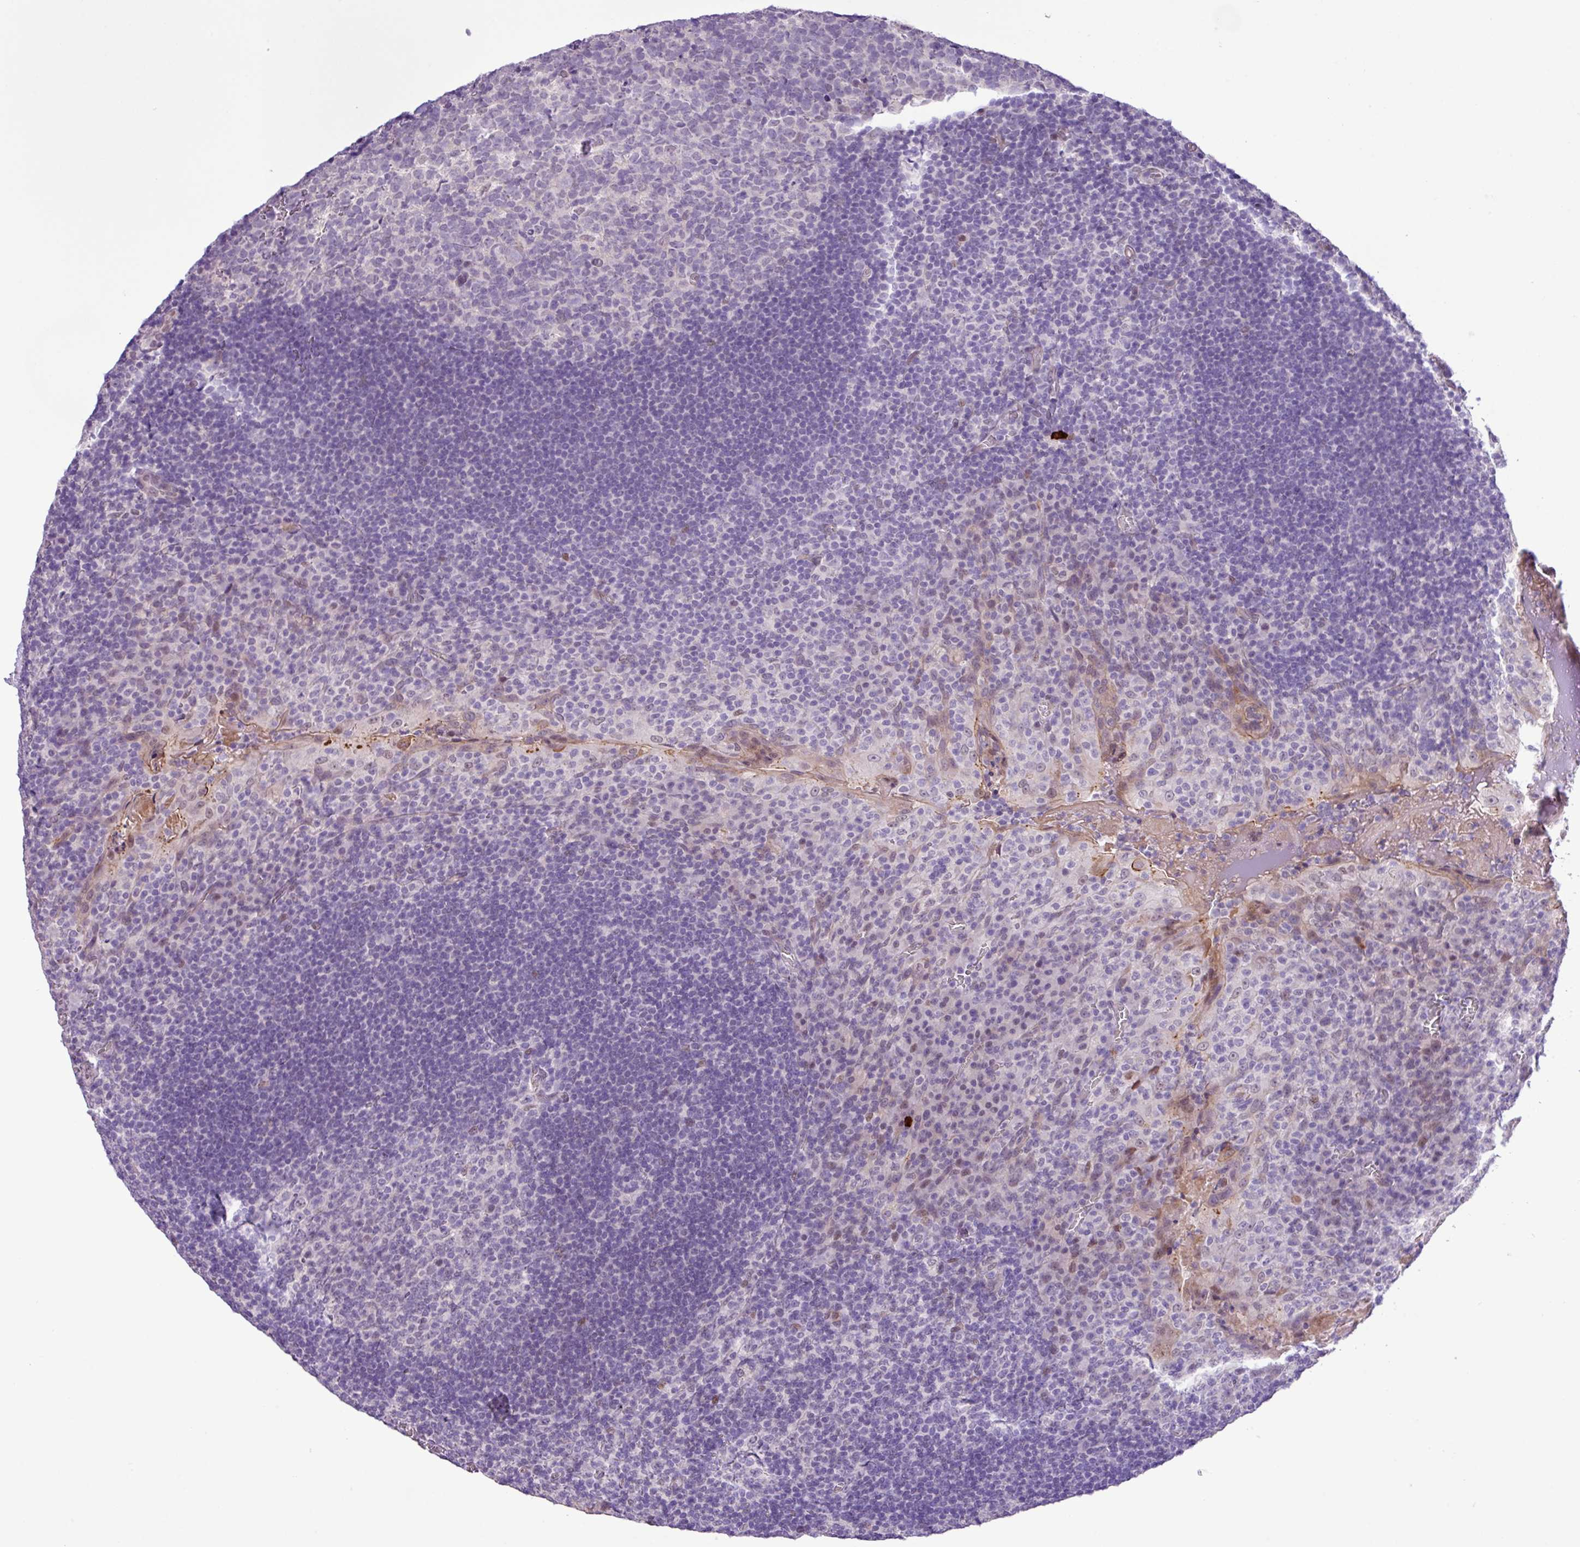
{"staining": {"intensity": "negative", "quantity": "none", "location": "none"}, "tissue": "tonsil", "cell_type": "Germinal center cells", "image_type": "normal", "snomed": [{"axis": "morphology", "description": "Normal tissue, NOS"}, {"axis": "topography", "description": "Tonsil"}], "caption": "Immunohistochemistry (IHC) of benign human tonsil reveals no positivity in germinal center cells.", "gene": "YLPM1", "patient": {"sex": "male", "age": 17}}